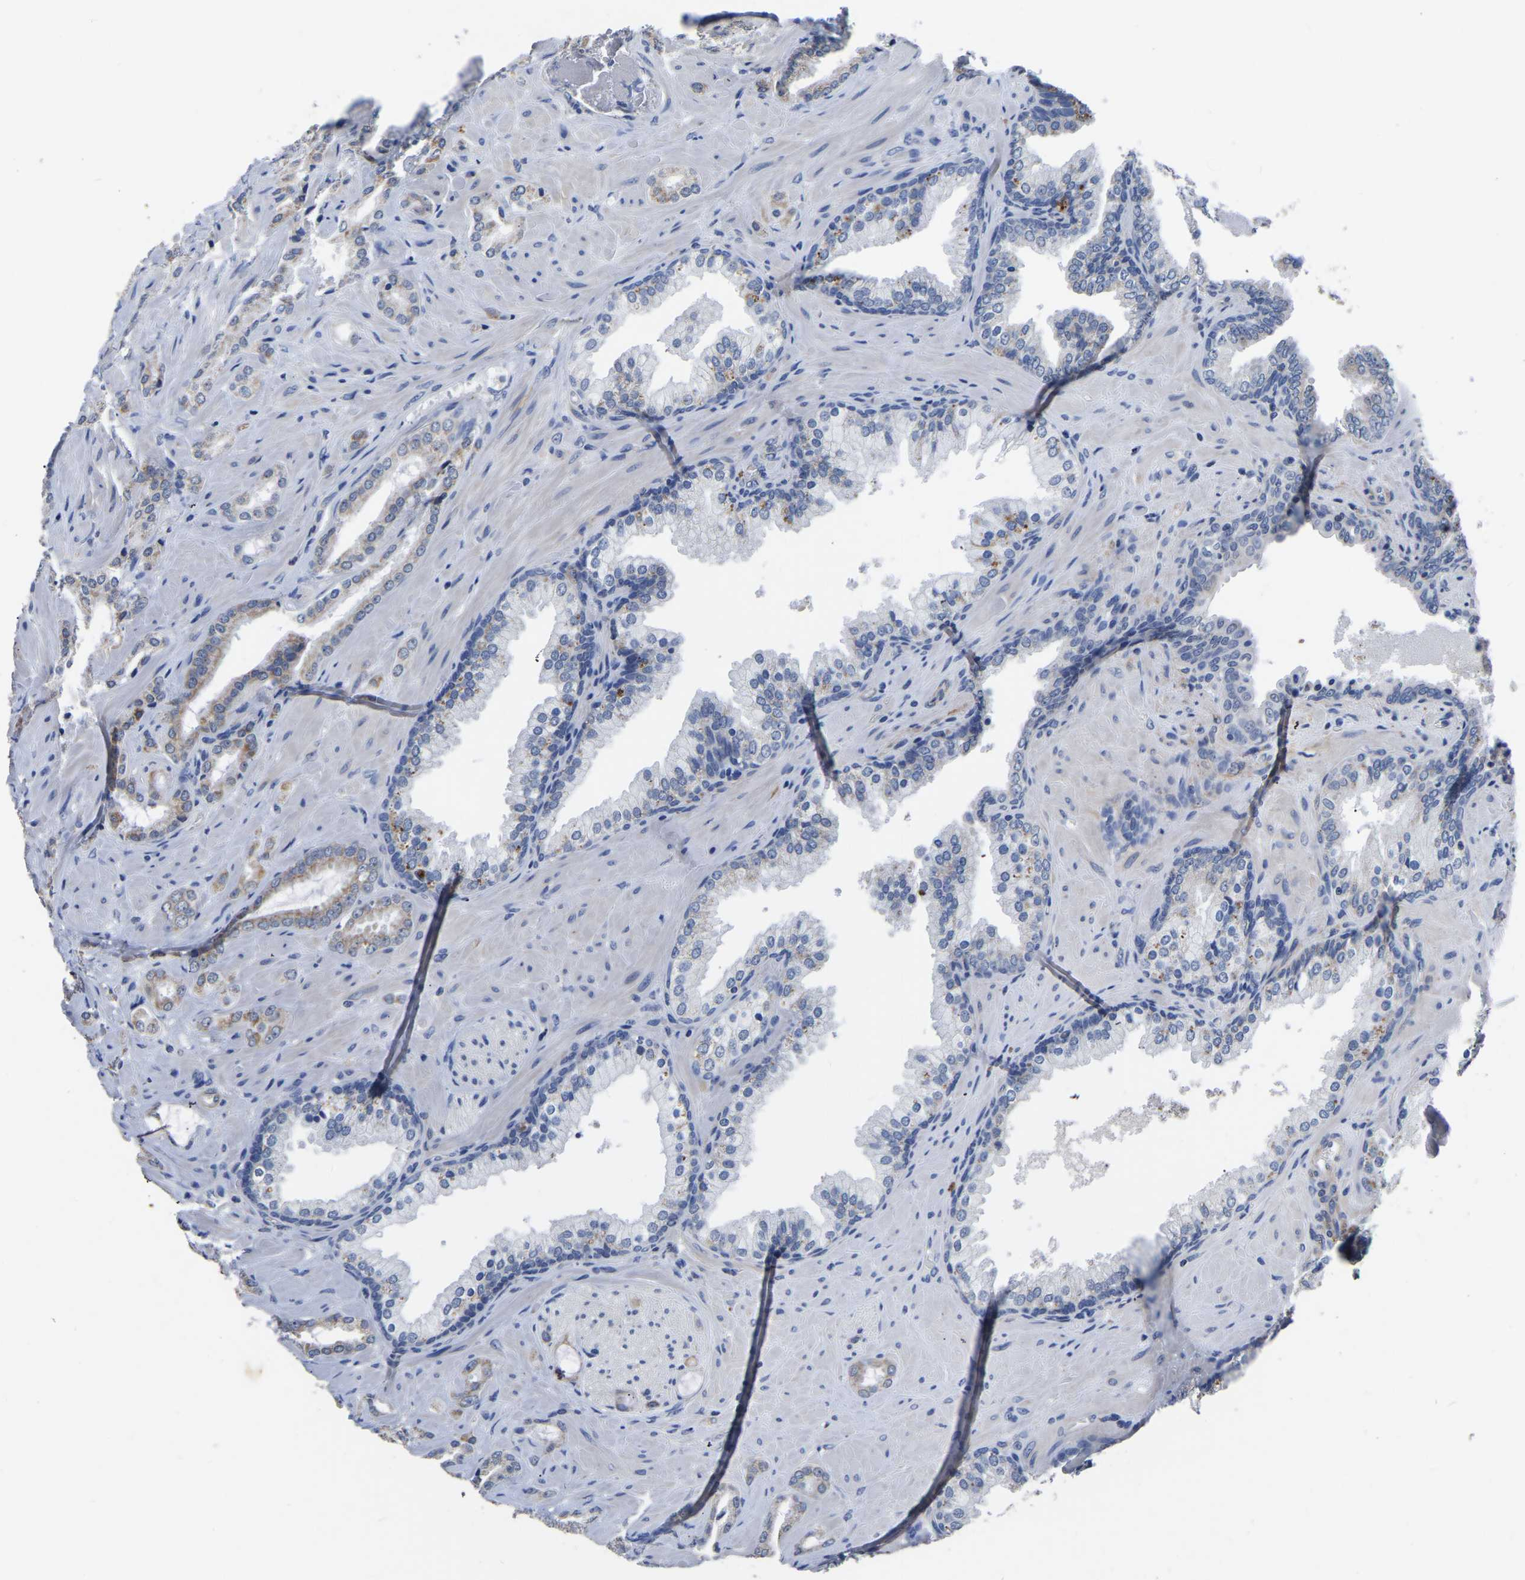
{"staining": {"intensity": "moderate", "quantity": "<25%", "location": "cytoplasmic/membranous"}, "tissue": "prostate cancer", "cell_type": "Tumor cells", "image_type": "cancer", "snomed": [{"axis": "morphology", "description": "Adenocarcinoma, High grade"}, {"axis": "topography", "description": "Prostate"}], "caption": "Human prostate cancer stained with a protein marker shows moderate staining in tumor cells.", "gene": "FGD5", "patient": {"sex": "male", "age": 64}}